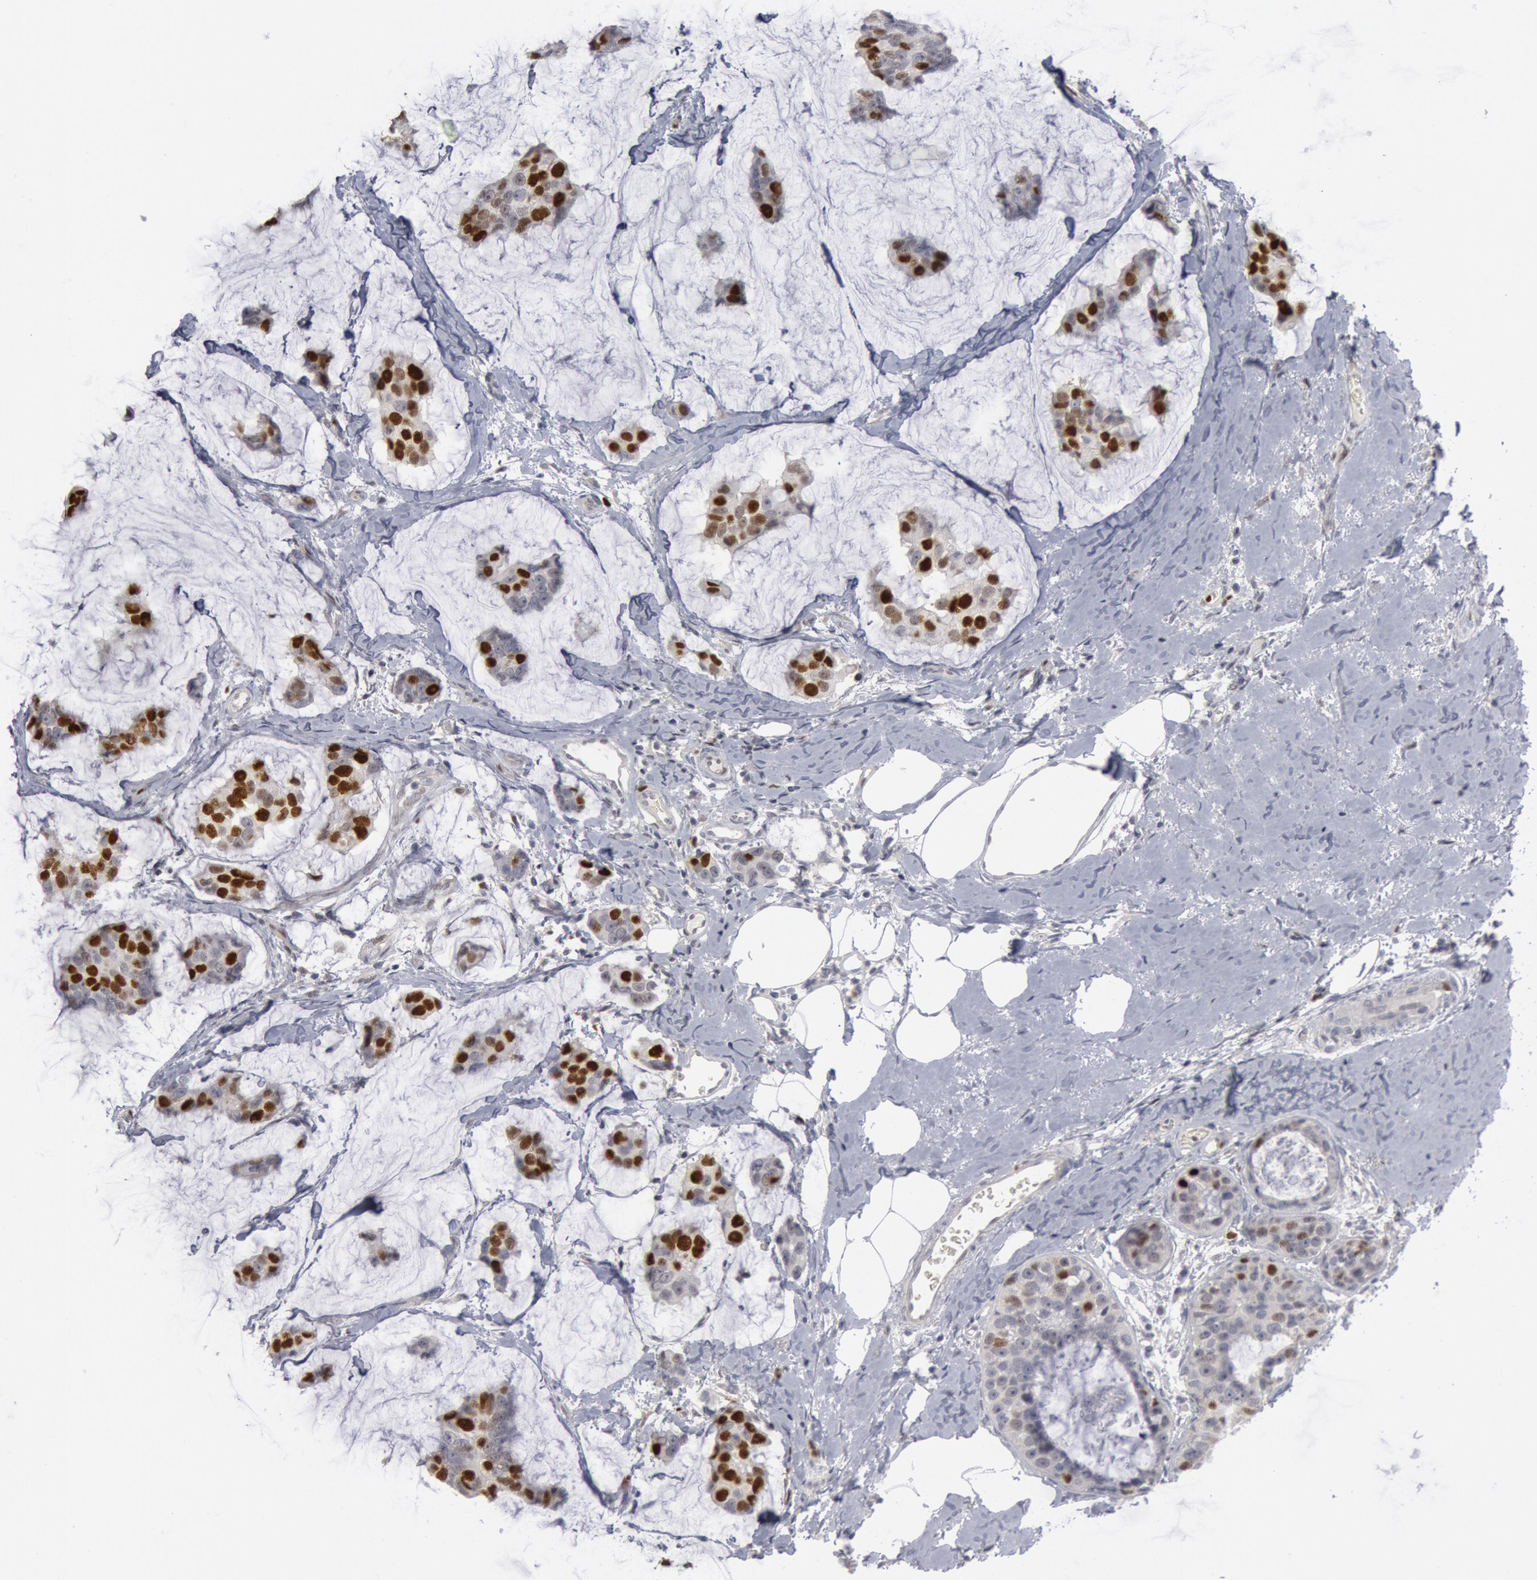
{"staining": {"intensity": "weak", "quantity": "25%-75%", "location": "nuclear"}, "tissue": "breast cancer", "cell_type": "Tumor cells", "image_type": "cancer", "snomed": [{"axis": "morphology", "description": "Normal tissue, NOS"}, {"axis": "morphology", "description": "Duct carcinoma"}, {"axis": "topography", "description": "Breast"}], "caption": "Breast cancer (invasive ductal carcinoma) stained for a protein displays weak nuclear positivity in tumor cells.", "gene": "WDHD1", "patient": {"sex": "female", "age": 50}}